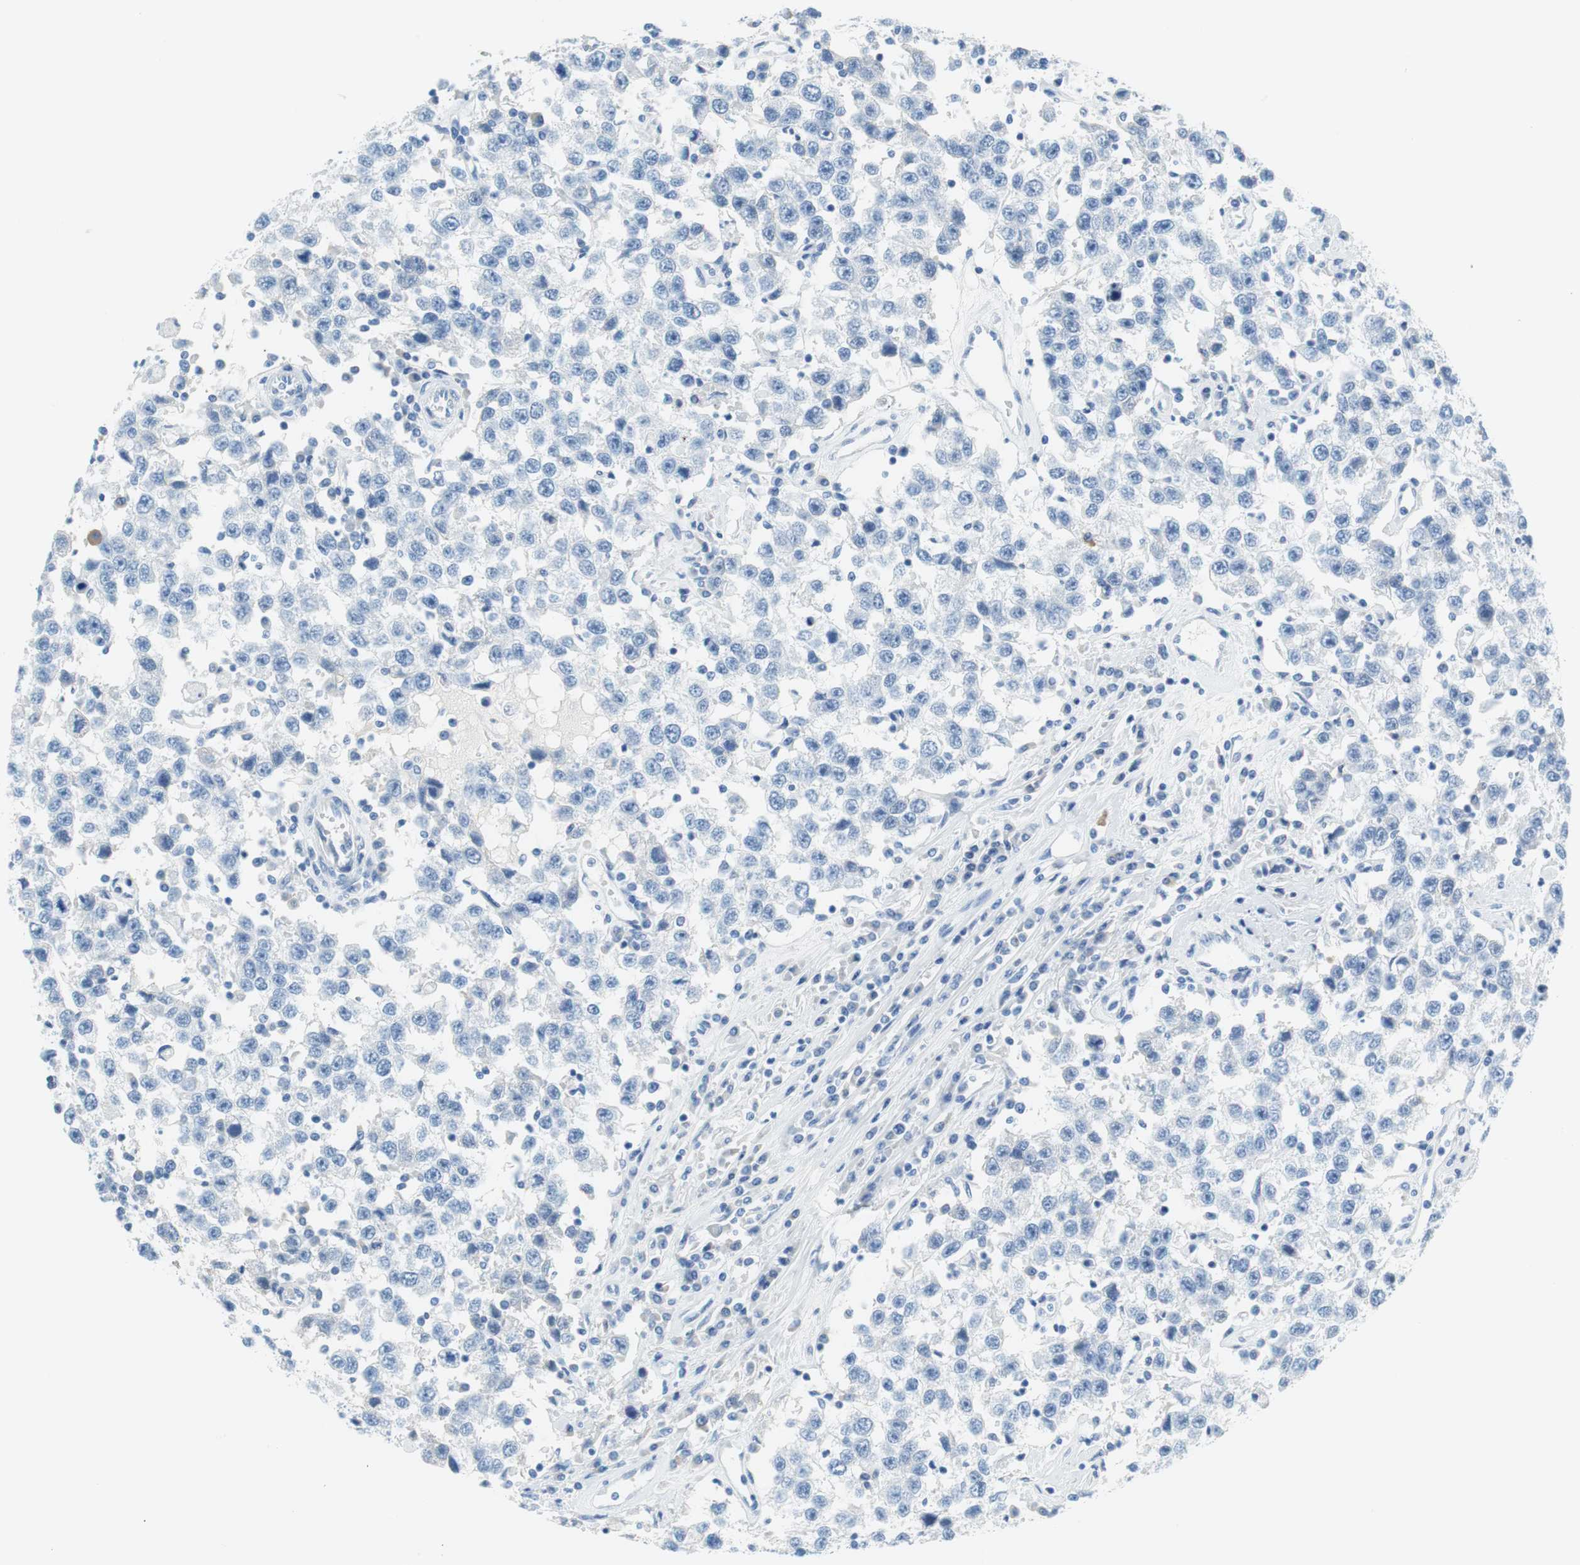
{"staining": {"intensity": "negative", "quantity": "none", "location": "none"}, "tissue": "testis cancer", "cell_type": "Tumor cells", "image_type": "cancer", "snomed": [{"axis": "morphology", "description": "Seminoma, NOS"}, {"axis": "topography", "description": "Testis"}], "caption": "Testis cancer (seminoma) was stained to show a protein in brown. There is no significant positivity in tumor cells.", "gene": "MYH1", "patient": {"sex": "male", "age": 41}}